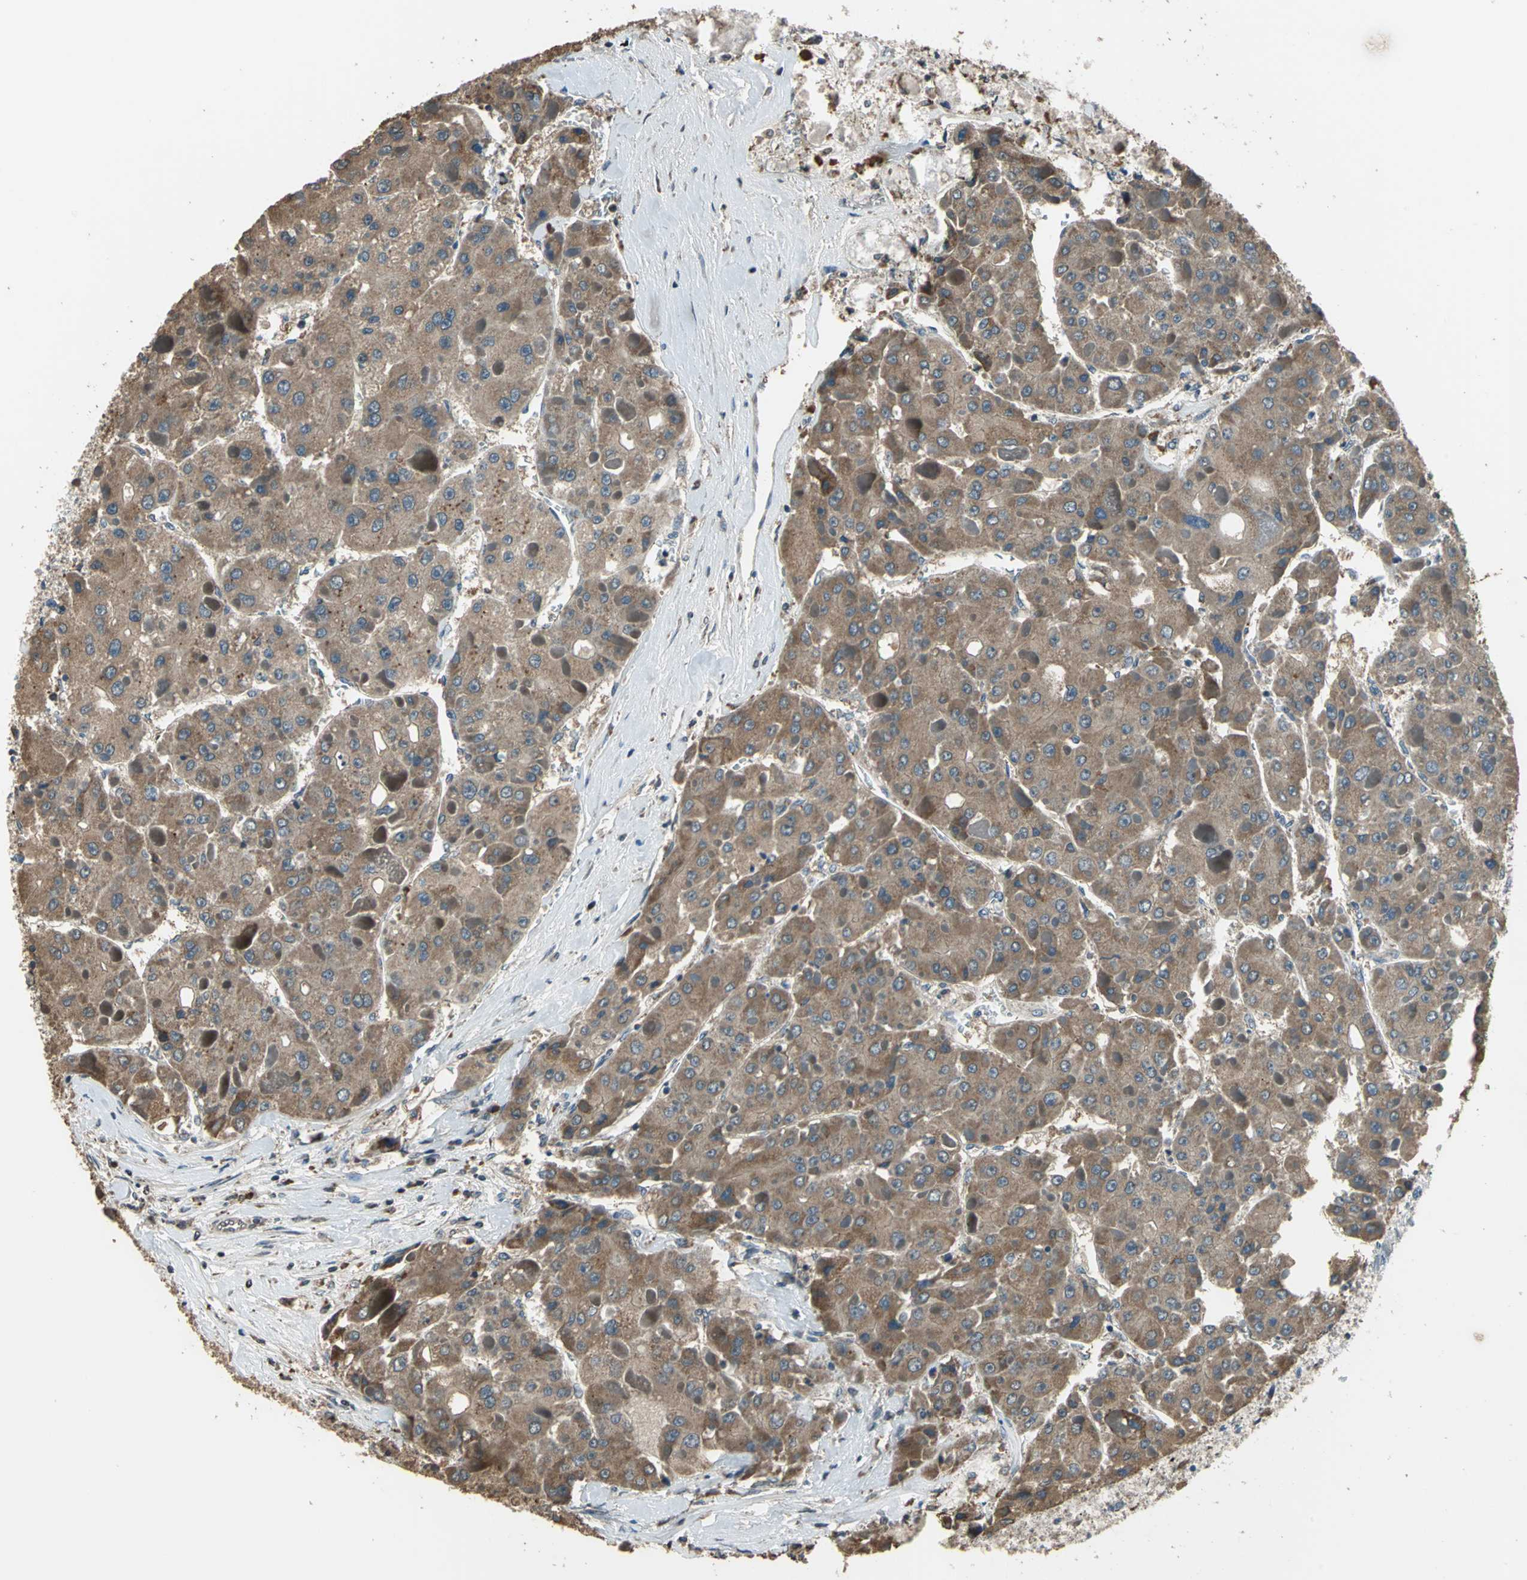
{"staining": {"intensity": "moderate", "quantity": ">75%", "location": "cytoplasmic/membranous"}, "tissue": "liver cancer", "cell_type": "Tumor cells", "image_type": "cancer", "snomed": [{"axis": "morphology", "description": "Carcinoma, Hepatocellular, NOS"}, {"axis": "topography", "description": "Liver"}], "caption": "Liver hepatocellular carcinoma stained with DAB immunohistochemistry (IHC) shows medium levels of moderate cytoplasmic/membranous expression in about >75% of tumor cells. (Stains: DAB in brown, nuclei in blue, Microscopy: brightfield microscopy at high magnification).", "gene": "TRAK1", "patient": {"sex": "female", "age": 73}}